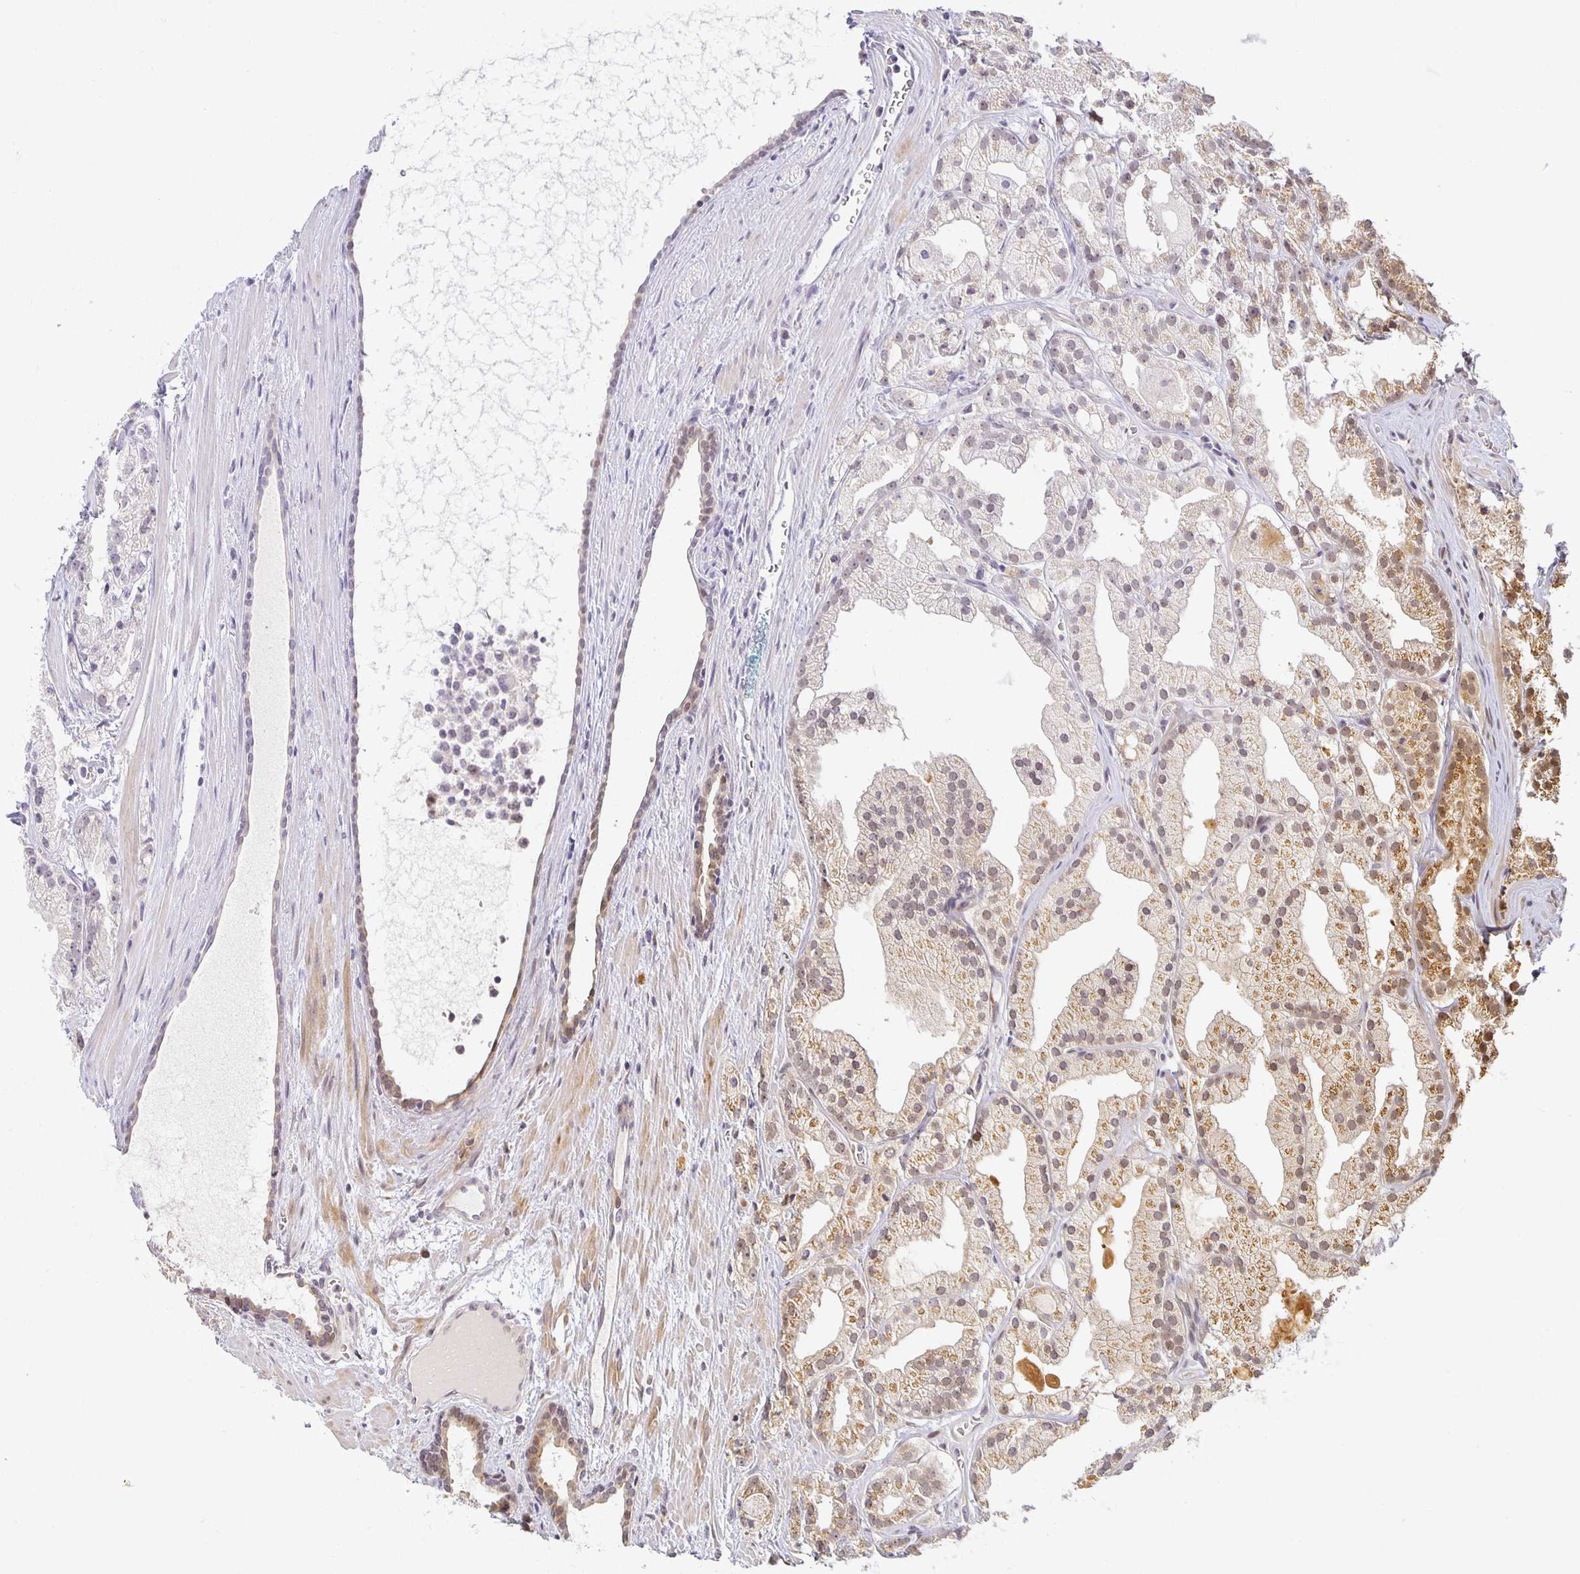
{"staining": {"intensity": "moderate", "quantity": "25%-75%", "location": "cytoplasmic/membranous"}, "tissue": "prostate cancer", "cell_type": "Tumor cells", "image_type": "cancer", "snomed": [{"axis": "morphology", "description": "Adenocarcinoma, High grade"}, {"axis": "topography", "description": "Prostate"}], "caption": "About 25%-75% of tumor cells in prostate cancer (high-grade adenocarcinoma) display moderate cytoplasmic/membranous protein positivity as visualized by brown immunohistochemical staining.", "gene": "EHF", "patient": {"sex": "male", "age": 68}}